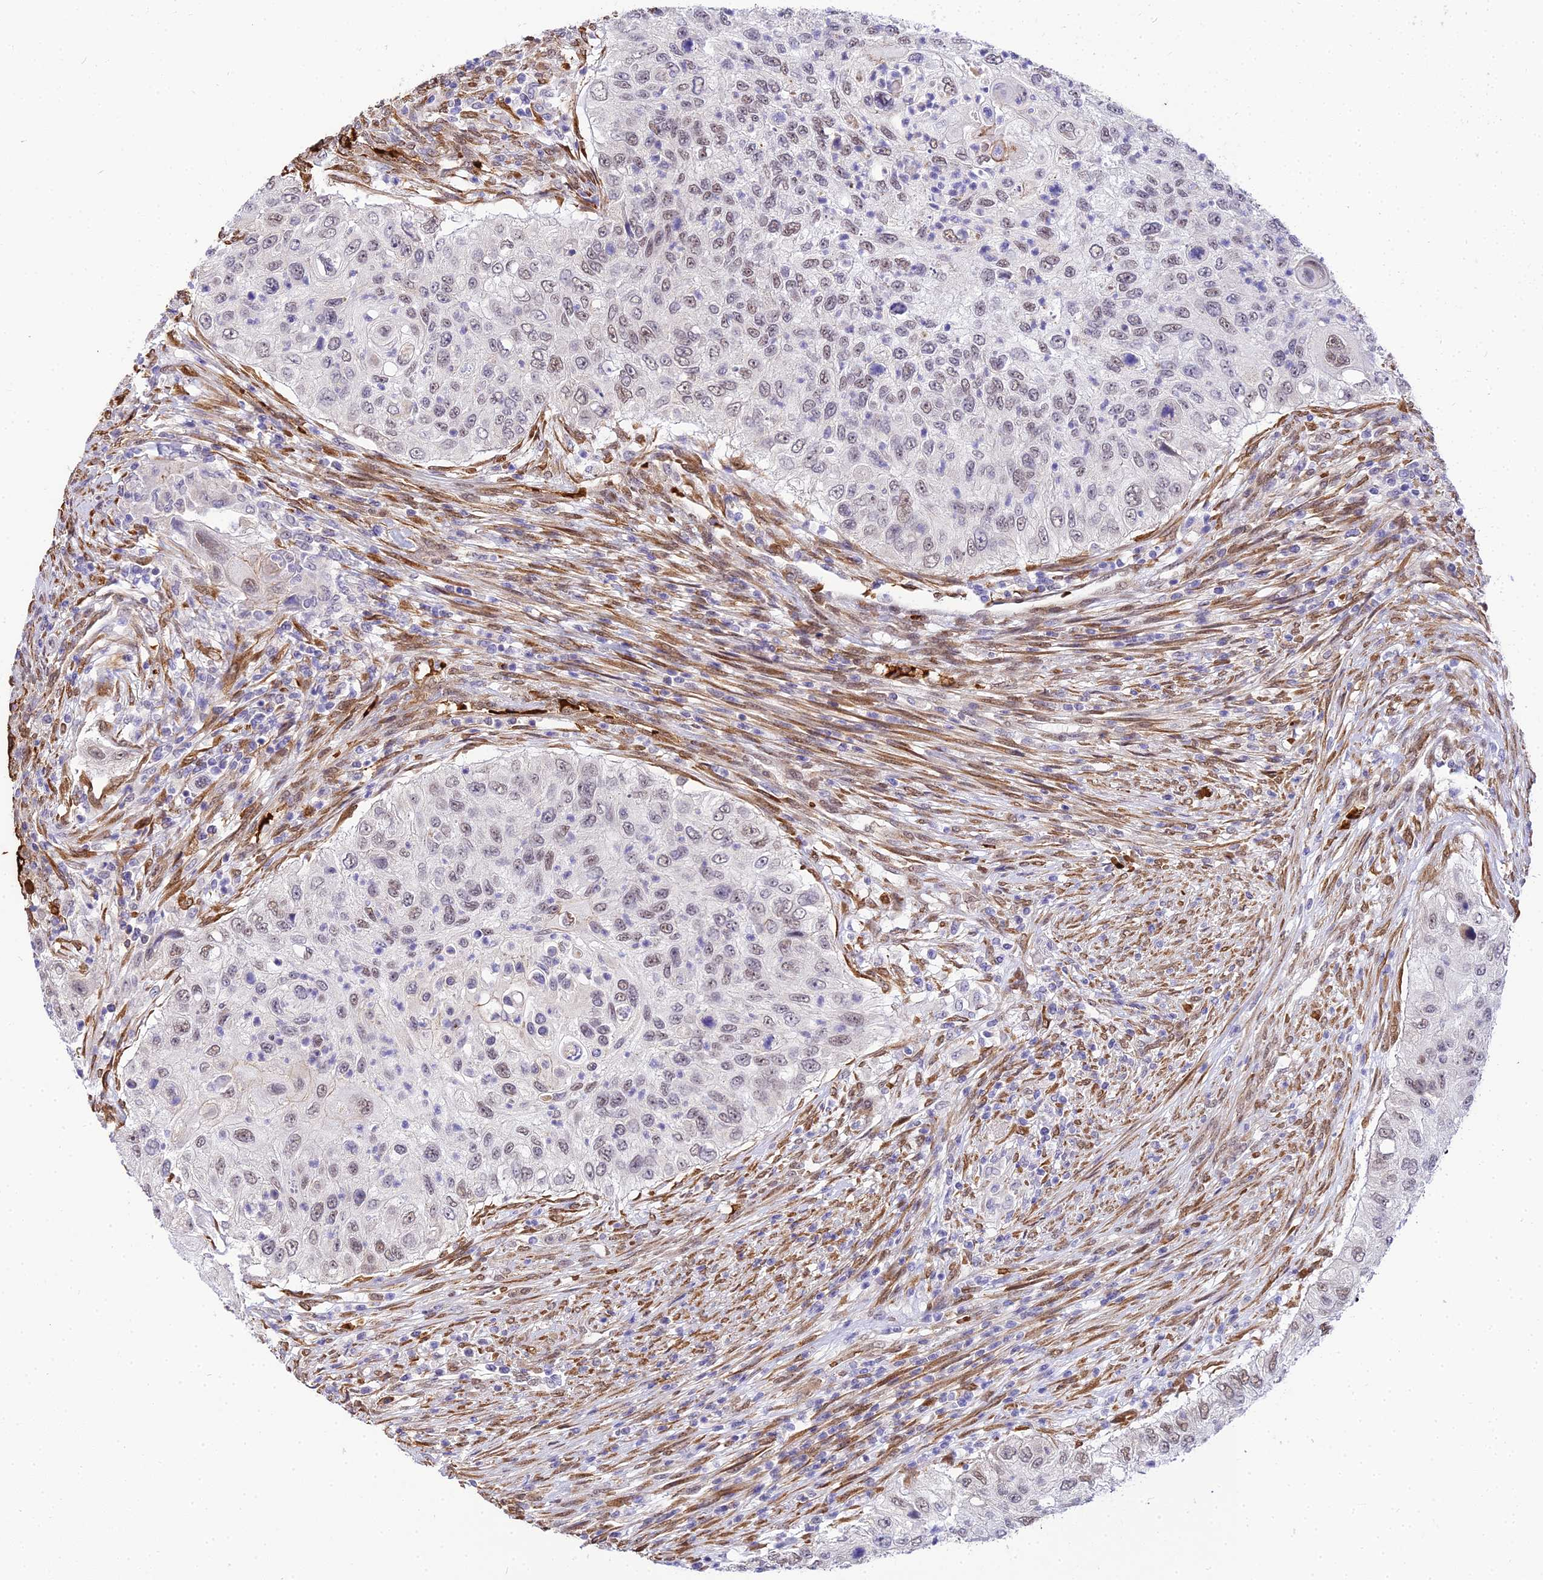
{"staining": {"intensity": "weak", "quantity": "25%-75%", "location": "nuclear"}, "tissue": "urothelial cancer", "cell_type": "Tumor cells", "image_type": "cancer", "snomed": [{"axis": "morphology", "description": "Urothelial carcinoma, High grade"}, {"axis": "topography", "description": "Urinary bladder"}], "caption": "IHC histopathology image of urothelial cancer stained for a protein (brown), which exhibits low levels of weak nuclear staining in approximately 25%-75% of tumor cells.", "gene": "BCL9", "patient": {"sex": "female", "age": 60}}